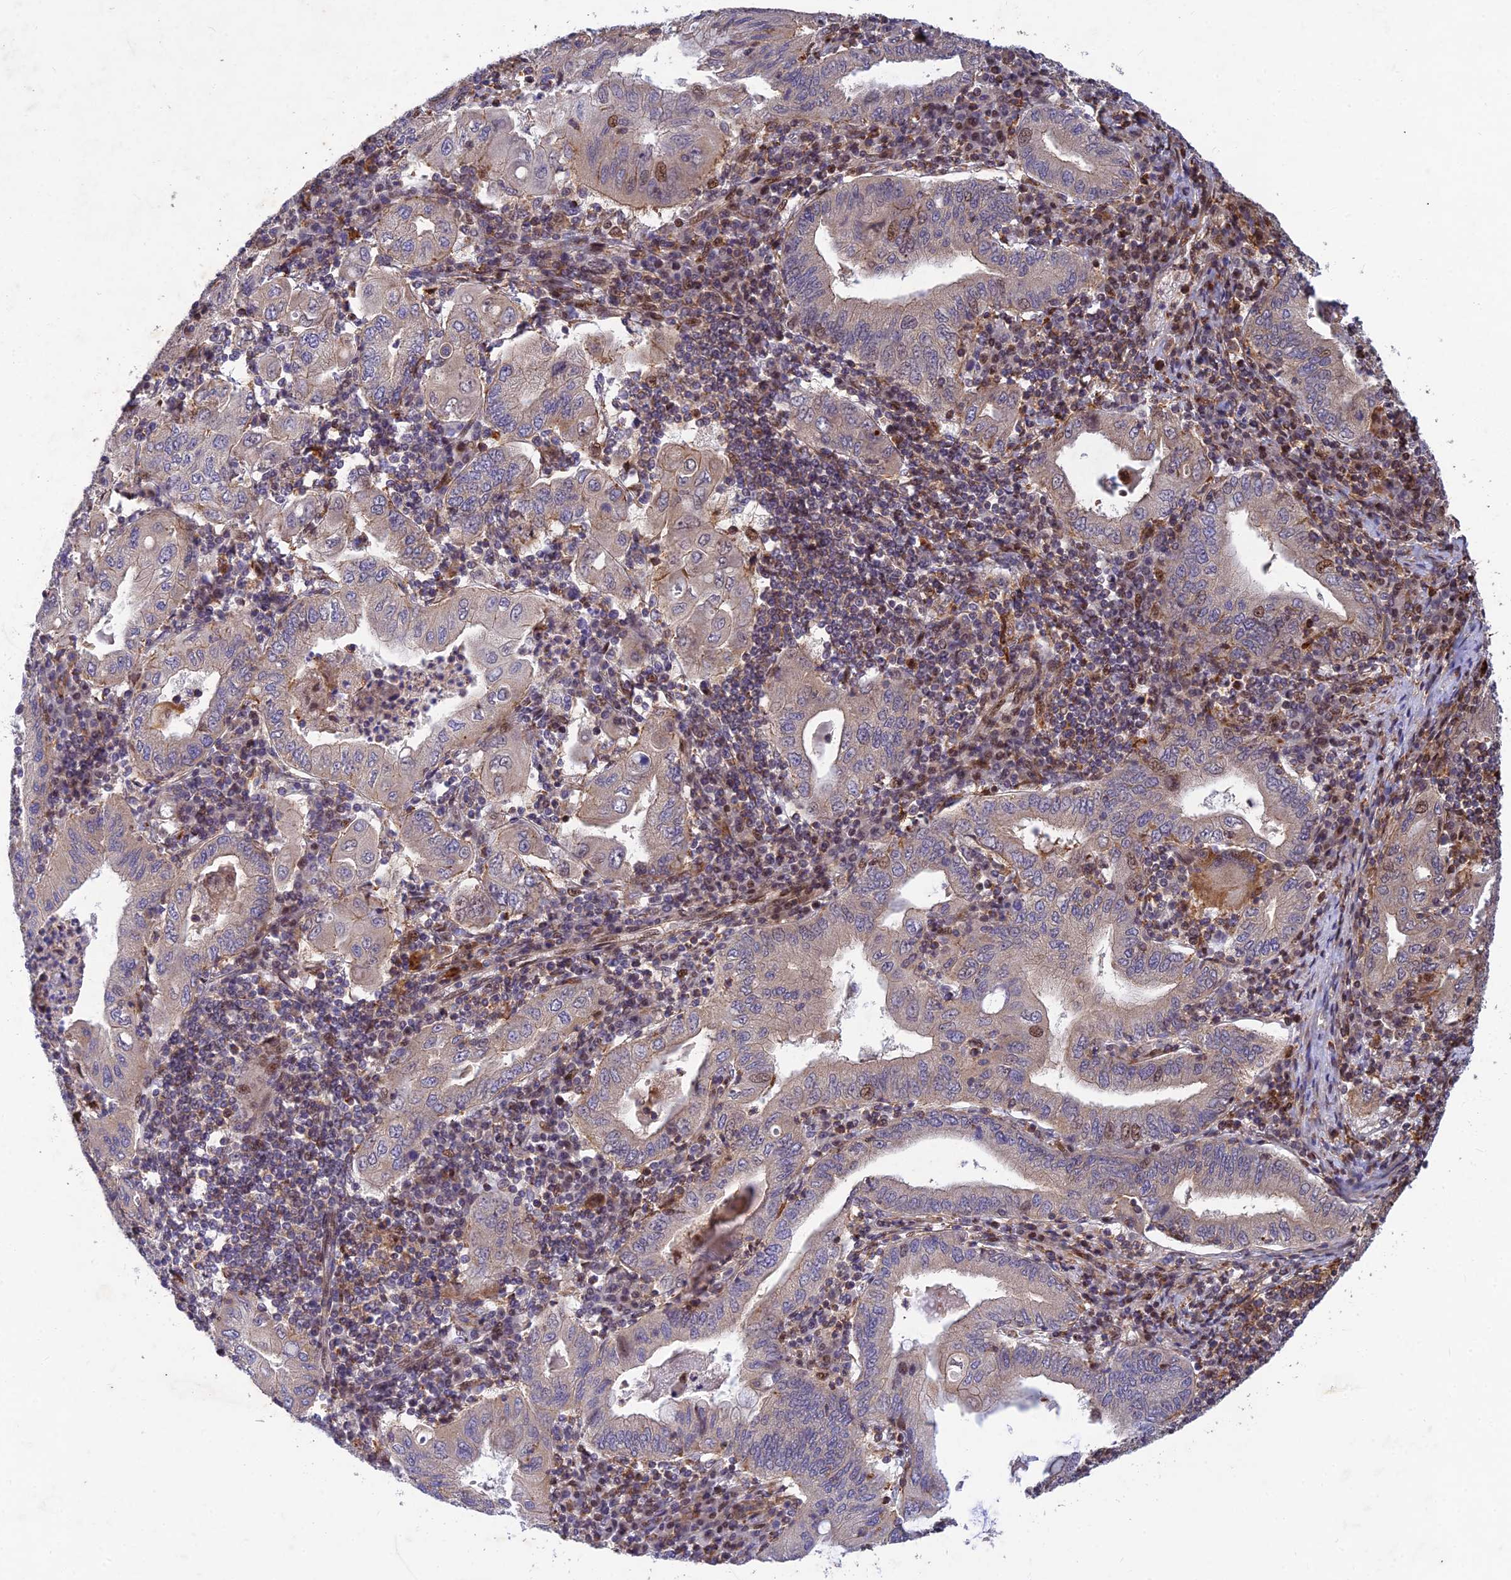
{"staining": {"intensity": "weak", "quantity": "<25%", "location": "nuclear"}, "tissue": "stomach cancer", "cell_type": "Tumor cells", "image_type": "cancer", "snomed": [{"axis": "morphology", "description": "Normal tissue, NOS"}, {"axis": "morphology", "description": "Adenocarcinoma, NOS"}, {"axis": "topography", "description": "Esophagus"}, {"axis": "topography", "description": "Stomach, upper"}, {"axis": "topography", "description": "Peripheral nerve tissue"}], "caption": "Stomach adenocarcinoma was stained to show a protein in brown. There is no significant staining in tumor cells. (Immunohistochemistry (ihc), brightfield microscopy, high magnification).", "gene": "RELCH", "patient": {"sex": "male", "age": 62}}